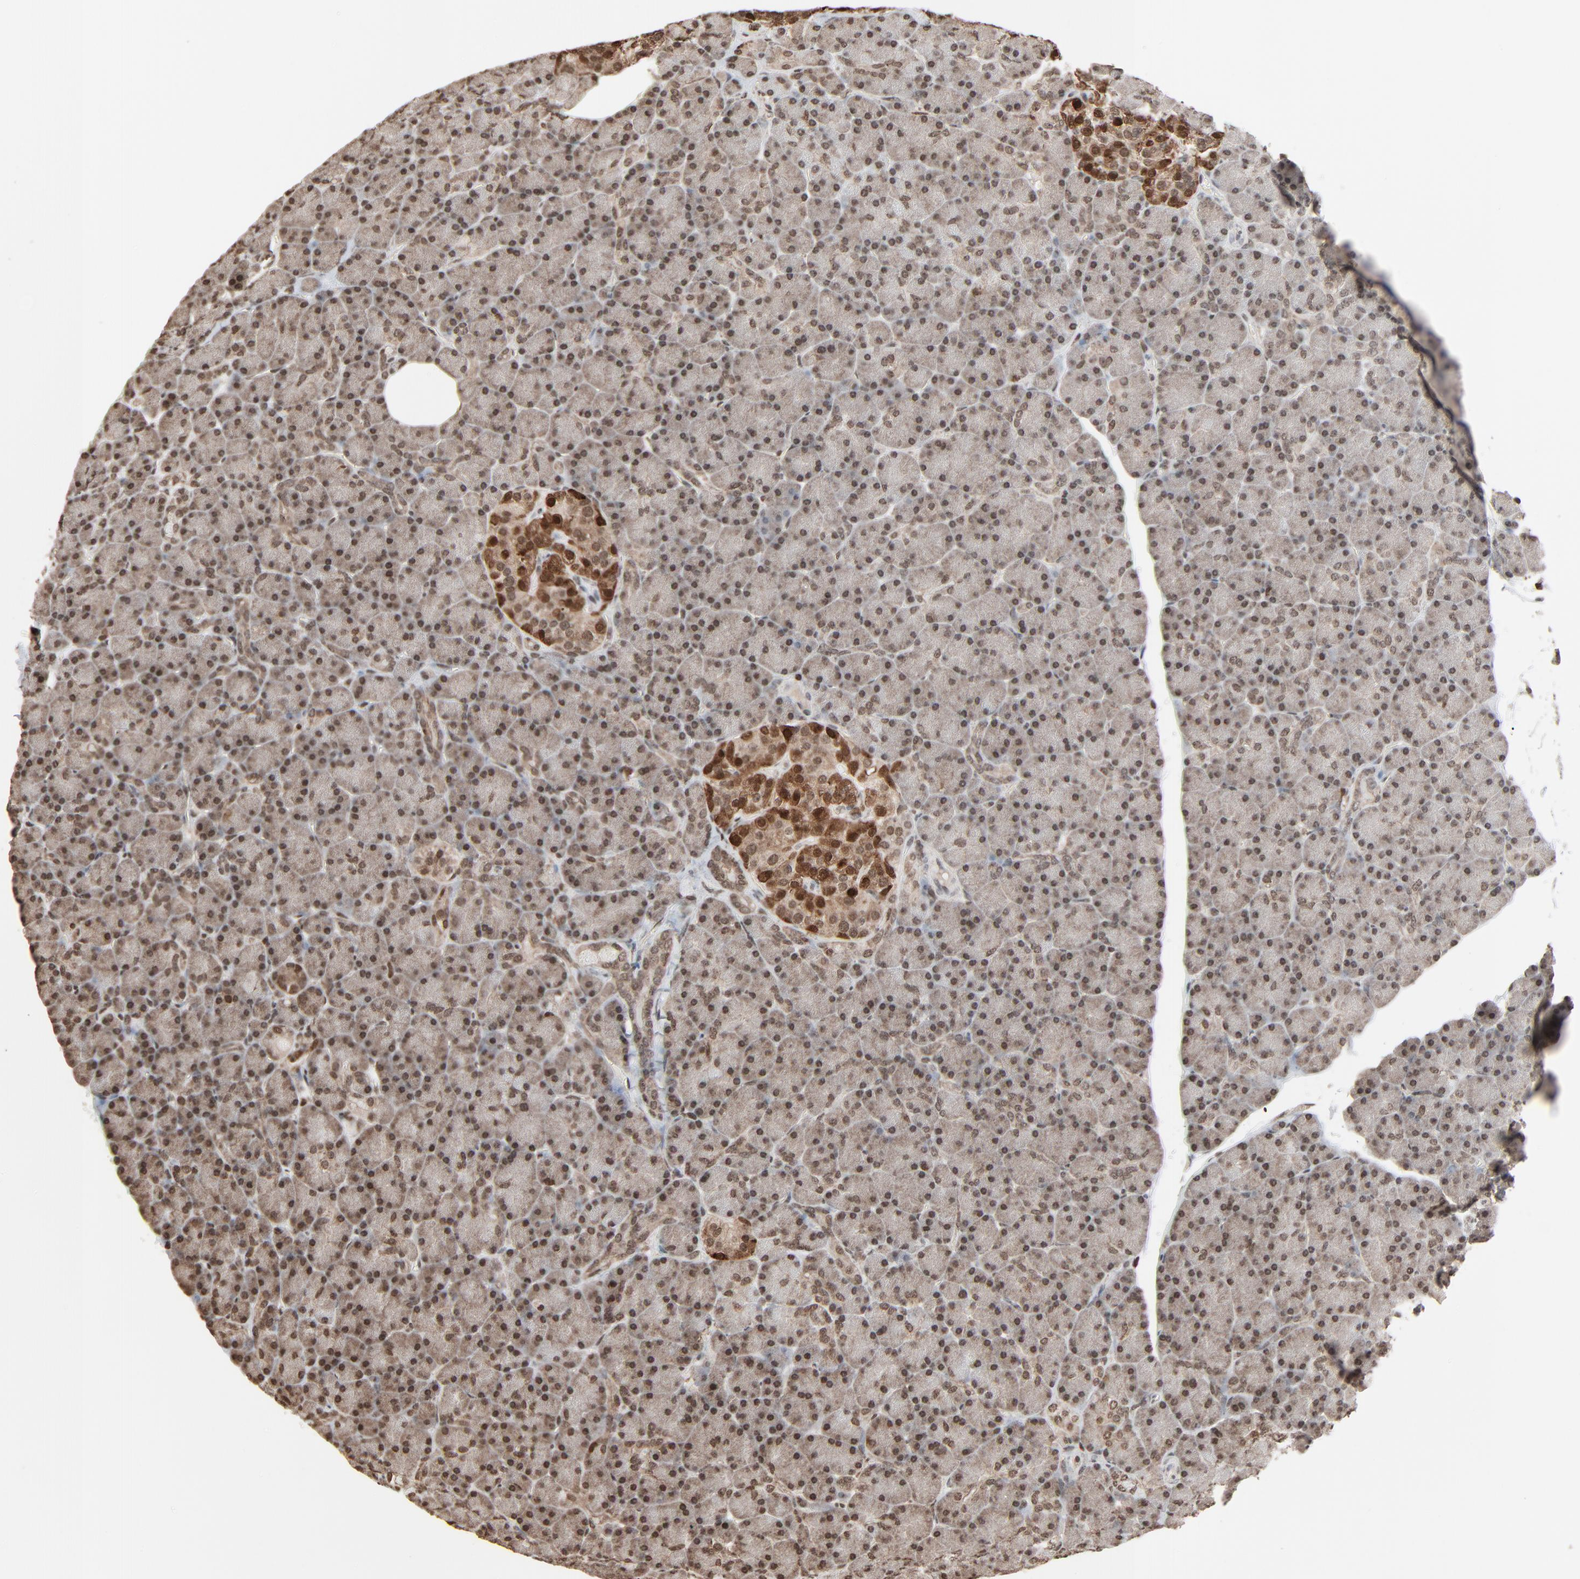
{"staining": {"intensity": "strong", "quantity": ">75%", "location": "nuclear"}, "tissue": "pancreas", "cell_type": "Exocrine glandular cells", "image_type": "normal", "snomed": [{"axis": "morphology", "description": "Normal tissue, NOS"}, {"axis": "topography", "description": "Pancreas"}], "caption": "Immunohistochemistry of benign pancreas shows high levels of strong nuclear positivity in approximately >75% of exocrine glandular cells.", "gene": "RPS6KA3", "patient": {"sex": "female", "age": 43}}